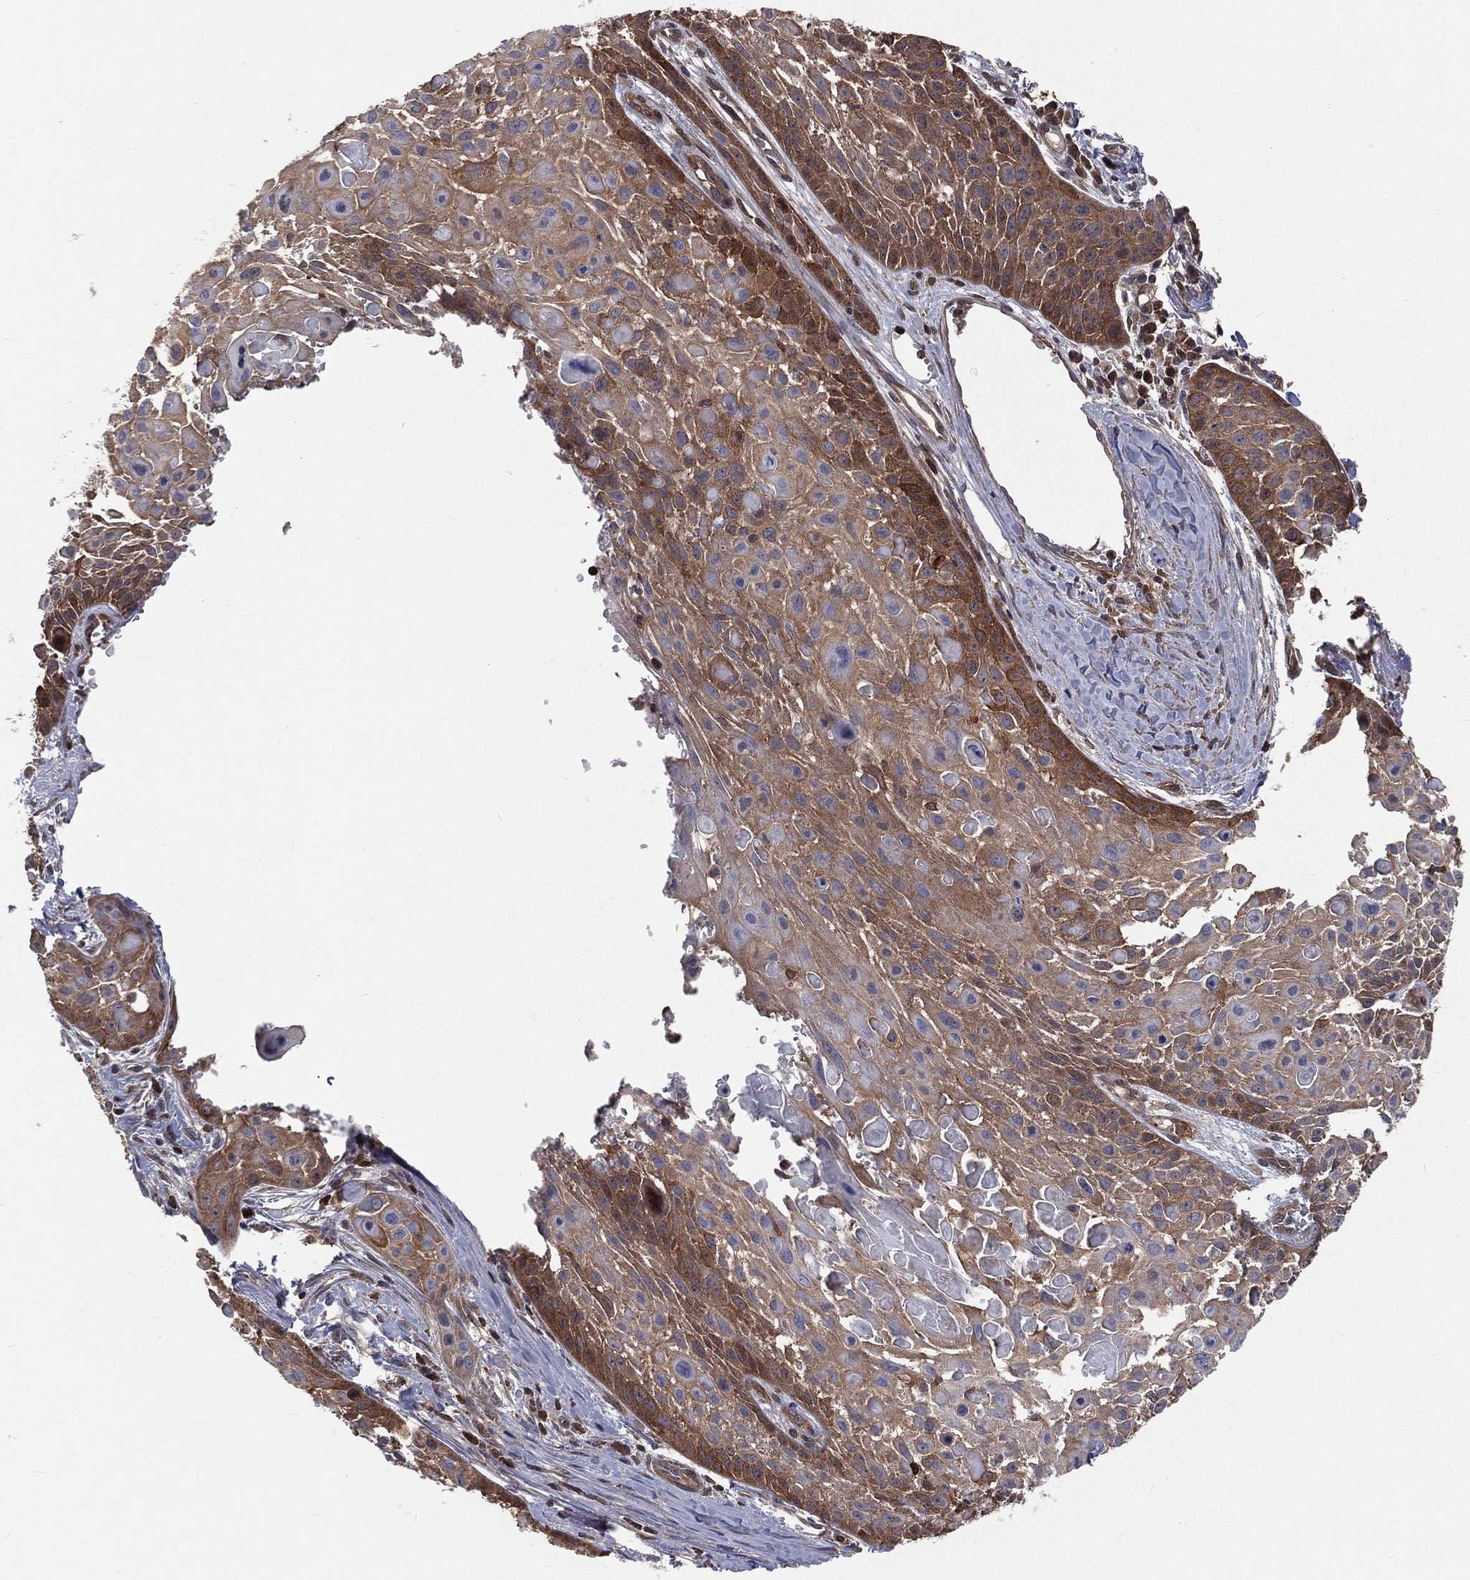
{"staining": {"intensity": "moderate", "quantity": ">75%", "location": "cytoplasmic/membranous"}, "tissue": "skin cancer", "cell_type": "Tumor cells", "image_type": "cancer", "snomed": [{"axis": "morphology", "description": "Squamous cell carcinoma, NOS"}, {"axis": "topography", "description": "Skin"}, {"axis": "topography", "description": "Anal"}], "caption": "Immunohistochemical staining of squamous cell carcinoma (skin) displays moderate cytoplasmic/membranous protein positivity in approximately >75% of tumor cells.", "gene": "TBC1D2", "patient": {"sex": "female", "age": 75}}